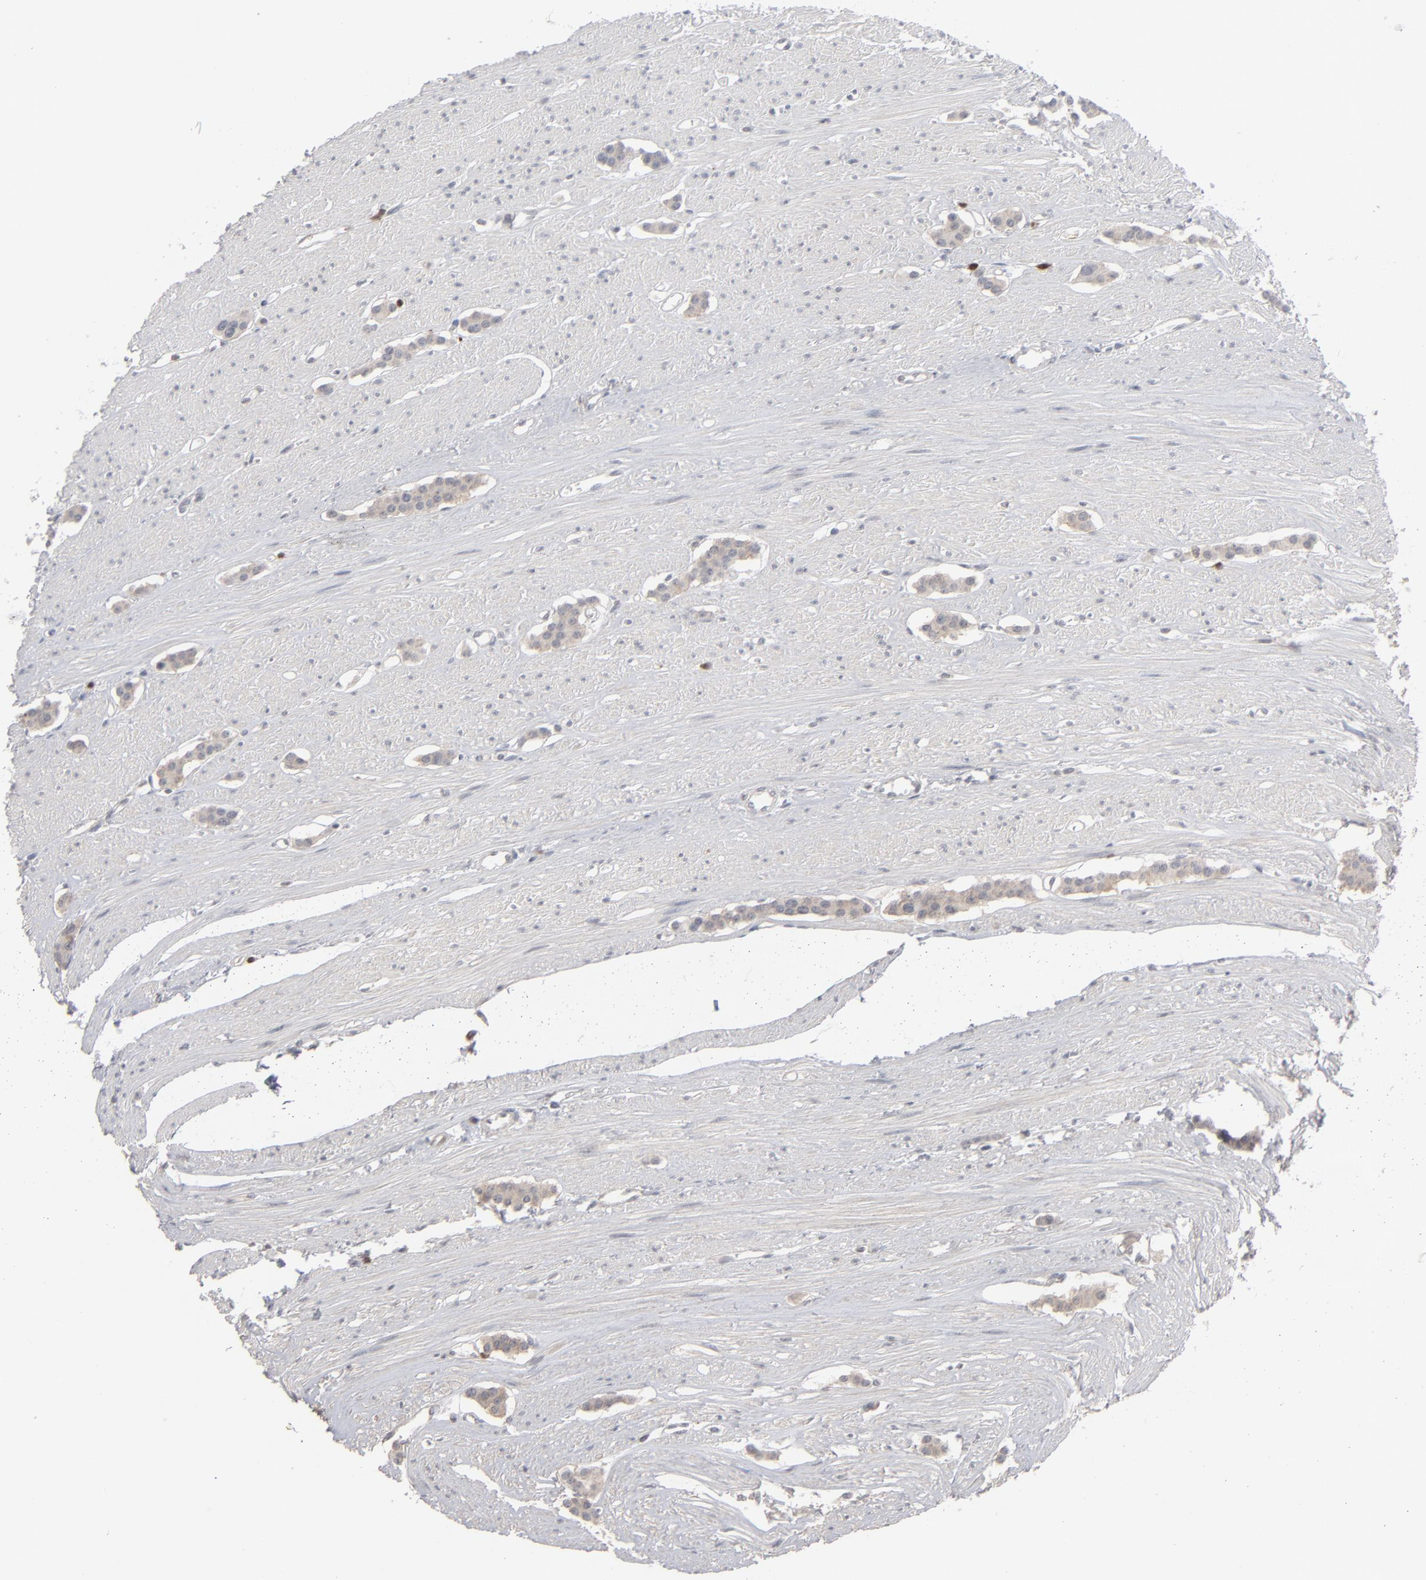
{"staining": {"intensity": "weak", "quantity": ">75%", "location": "cytoplasmic/membranous"}, "tissue": "carcinoid", "cell_type": "Tumor cells", "image_type": "cancer", "snomed": [{"axis": "morphology", "description": "Carcinoid, malignant, NOS"}, {"axis": "topography", "description": "Small intestine"}], "caption": "Protein positivity by IHC exhibits weak cytoplasmic/membranous expression in approximately >75% of tumor cells in malignant carcinoid.", "gene": "STAT4", "patient": {"sex": "male", "age": 60}}